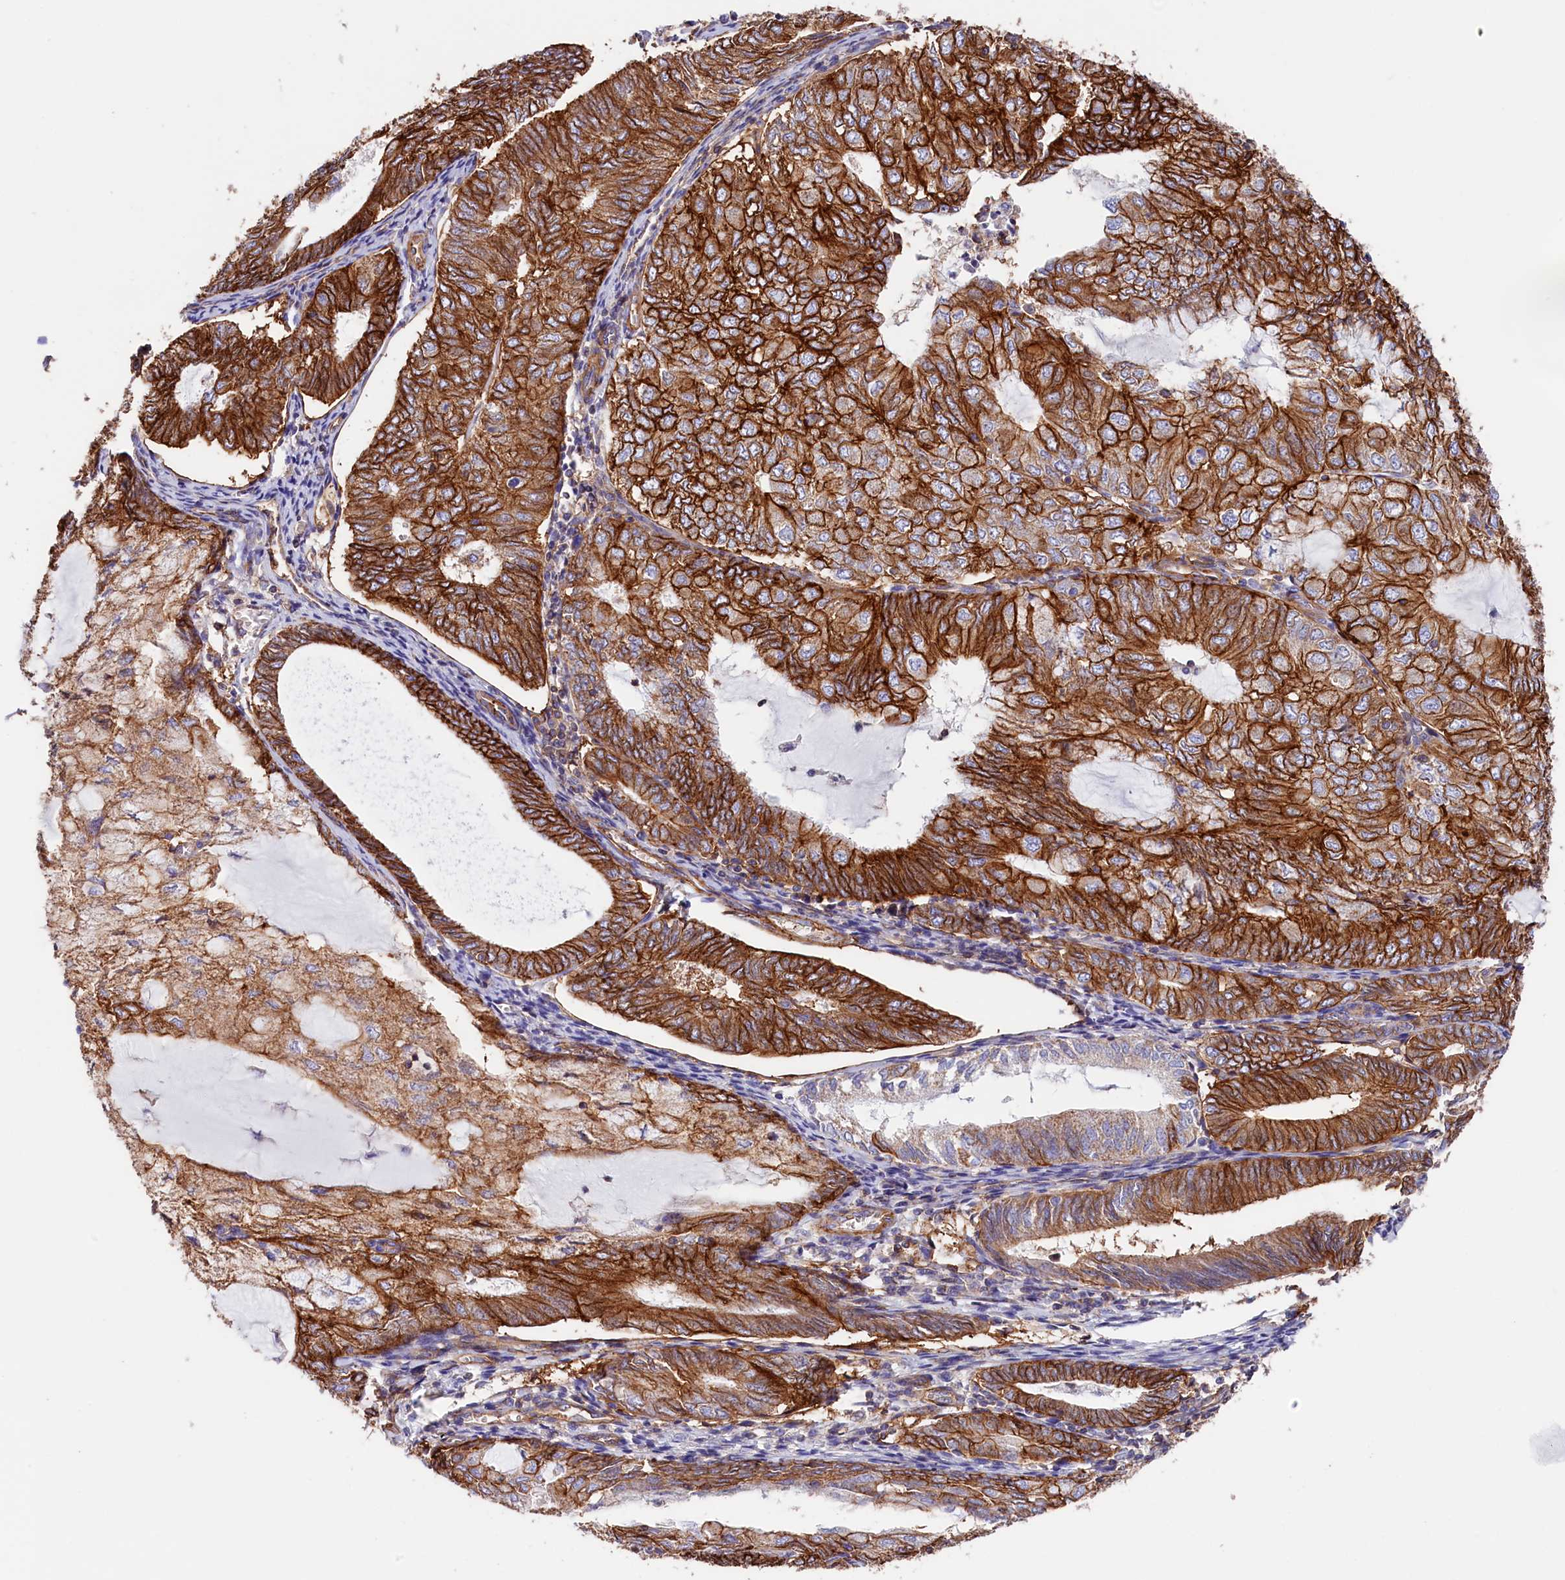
{"staining": {"intensity": "strong", "quantity": ">75%", "location": "cytoplasmic/membranous"}, "tissue": "endometrial cancer", "cell_type": "Tumor cells", "image_type": "cancer", "snomed": [{"axis": "morphology", "description": "Adenocarcinoma, NOS"}, {"axis": "topography", "description": "Endometrium"}], "caption": "Protein staining reveals strong cytoplasmic/membranous staining in about >75% of tumor cells in endometrial cancer.", "gene": "ATP2B4", "patient": {"sex": "female", "age": 81}}